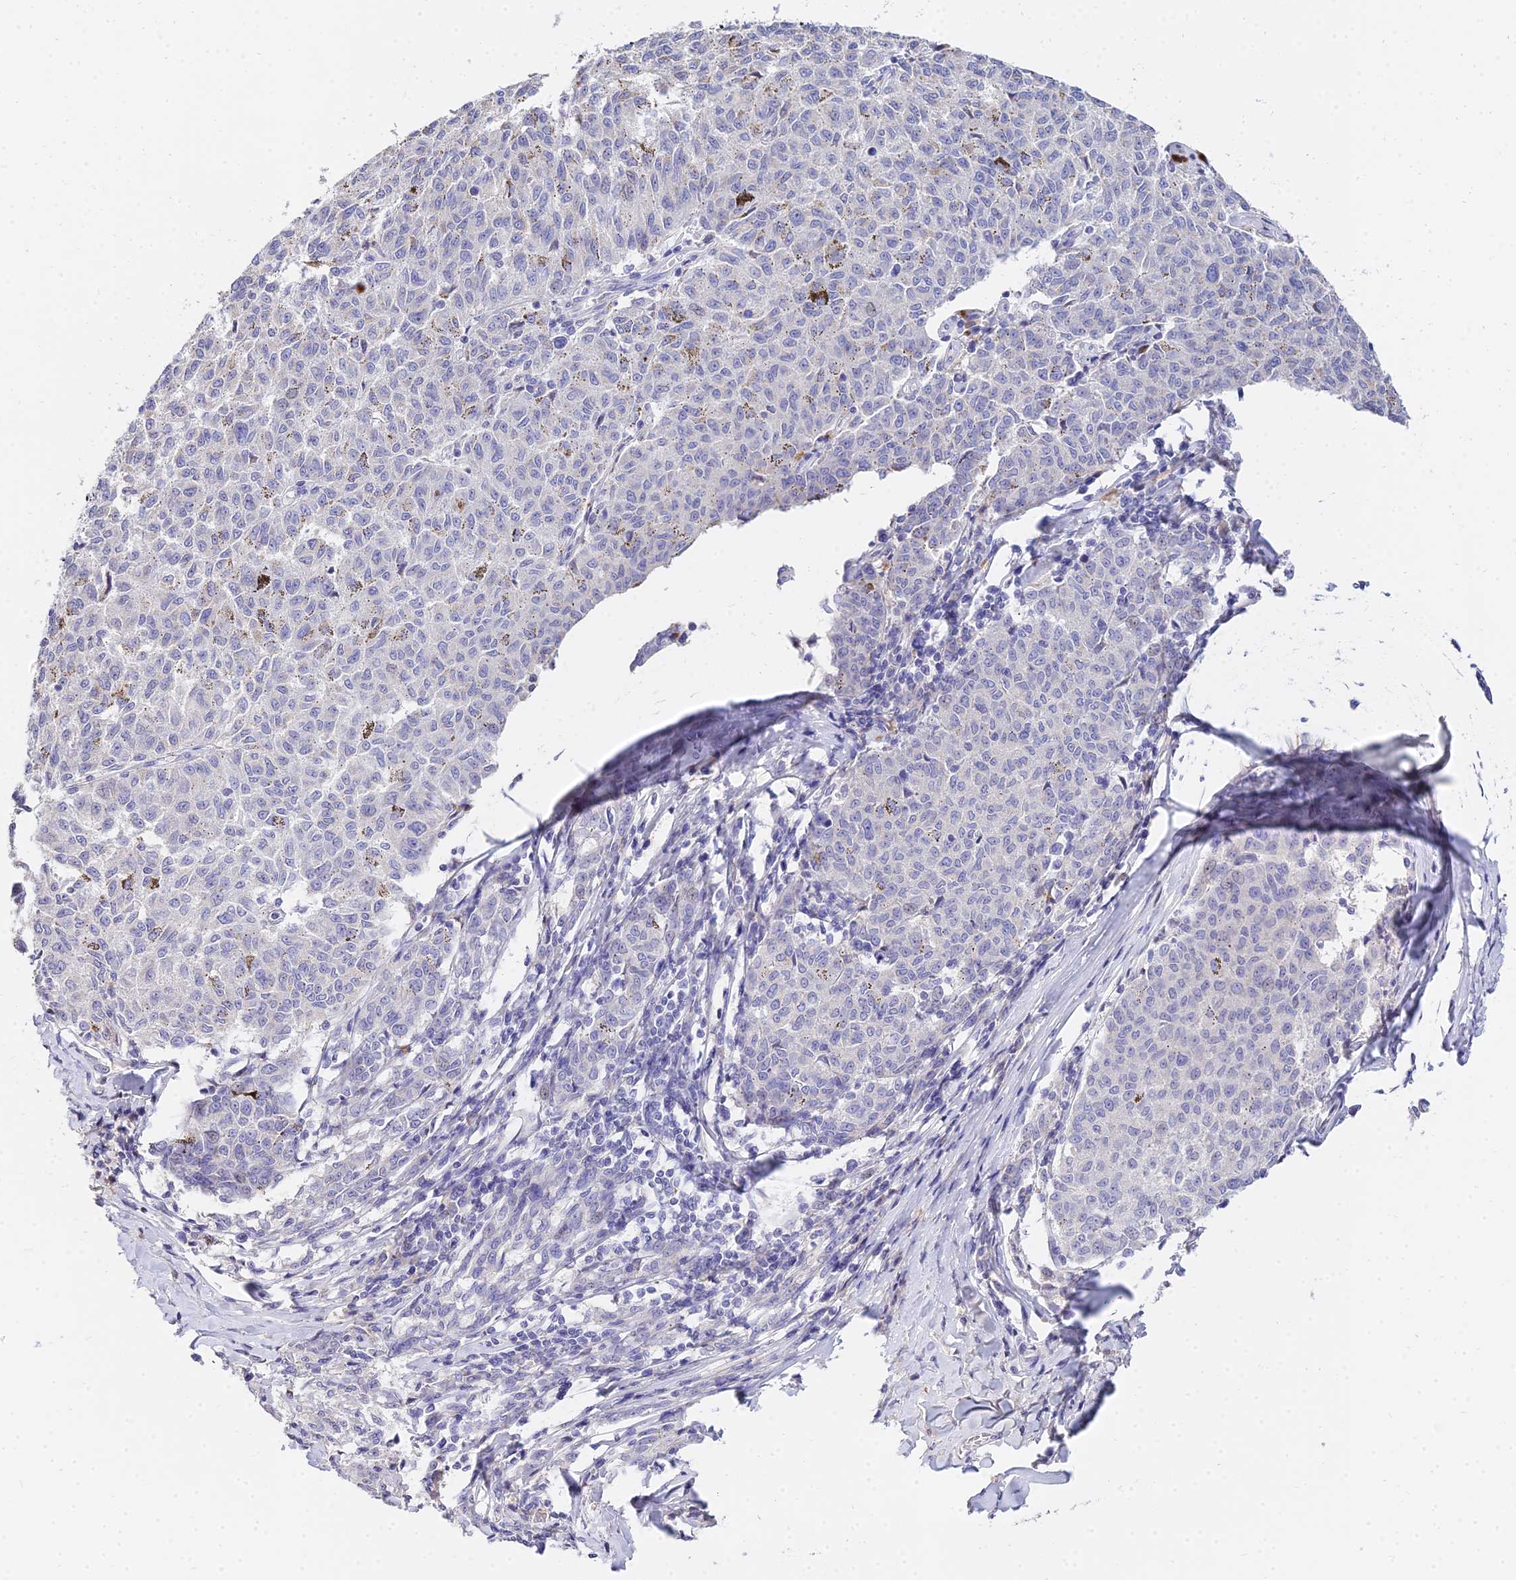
{"staining": {"intensity": "negative", "quantity": "none", "location": "none"}, "tissue": "melanoma", "cell_type": "Tumor cells", "image_type": "cancer", "snomed": [{"axis": "morphology", "description": "Malignant melanoma, NOS"}, {"axis": "topography", "description": "Skin"}], "caption": "The IHC photomicrograph has no significant staining in tumor cells of malignant melanoma tissue.", "gene": "VWC2L", "patient": {"sex": "female", "age": 72}}